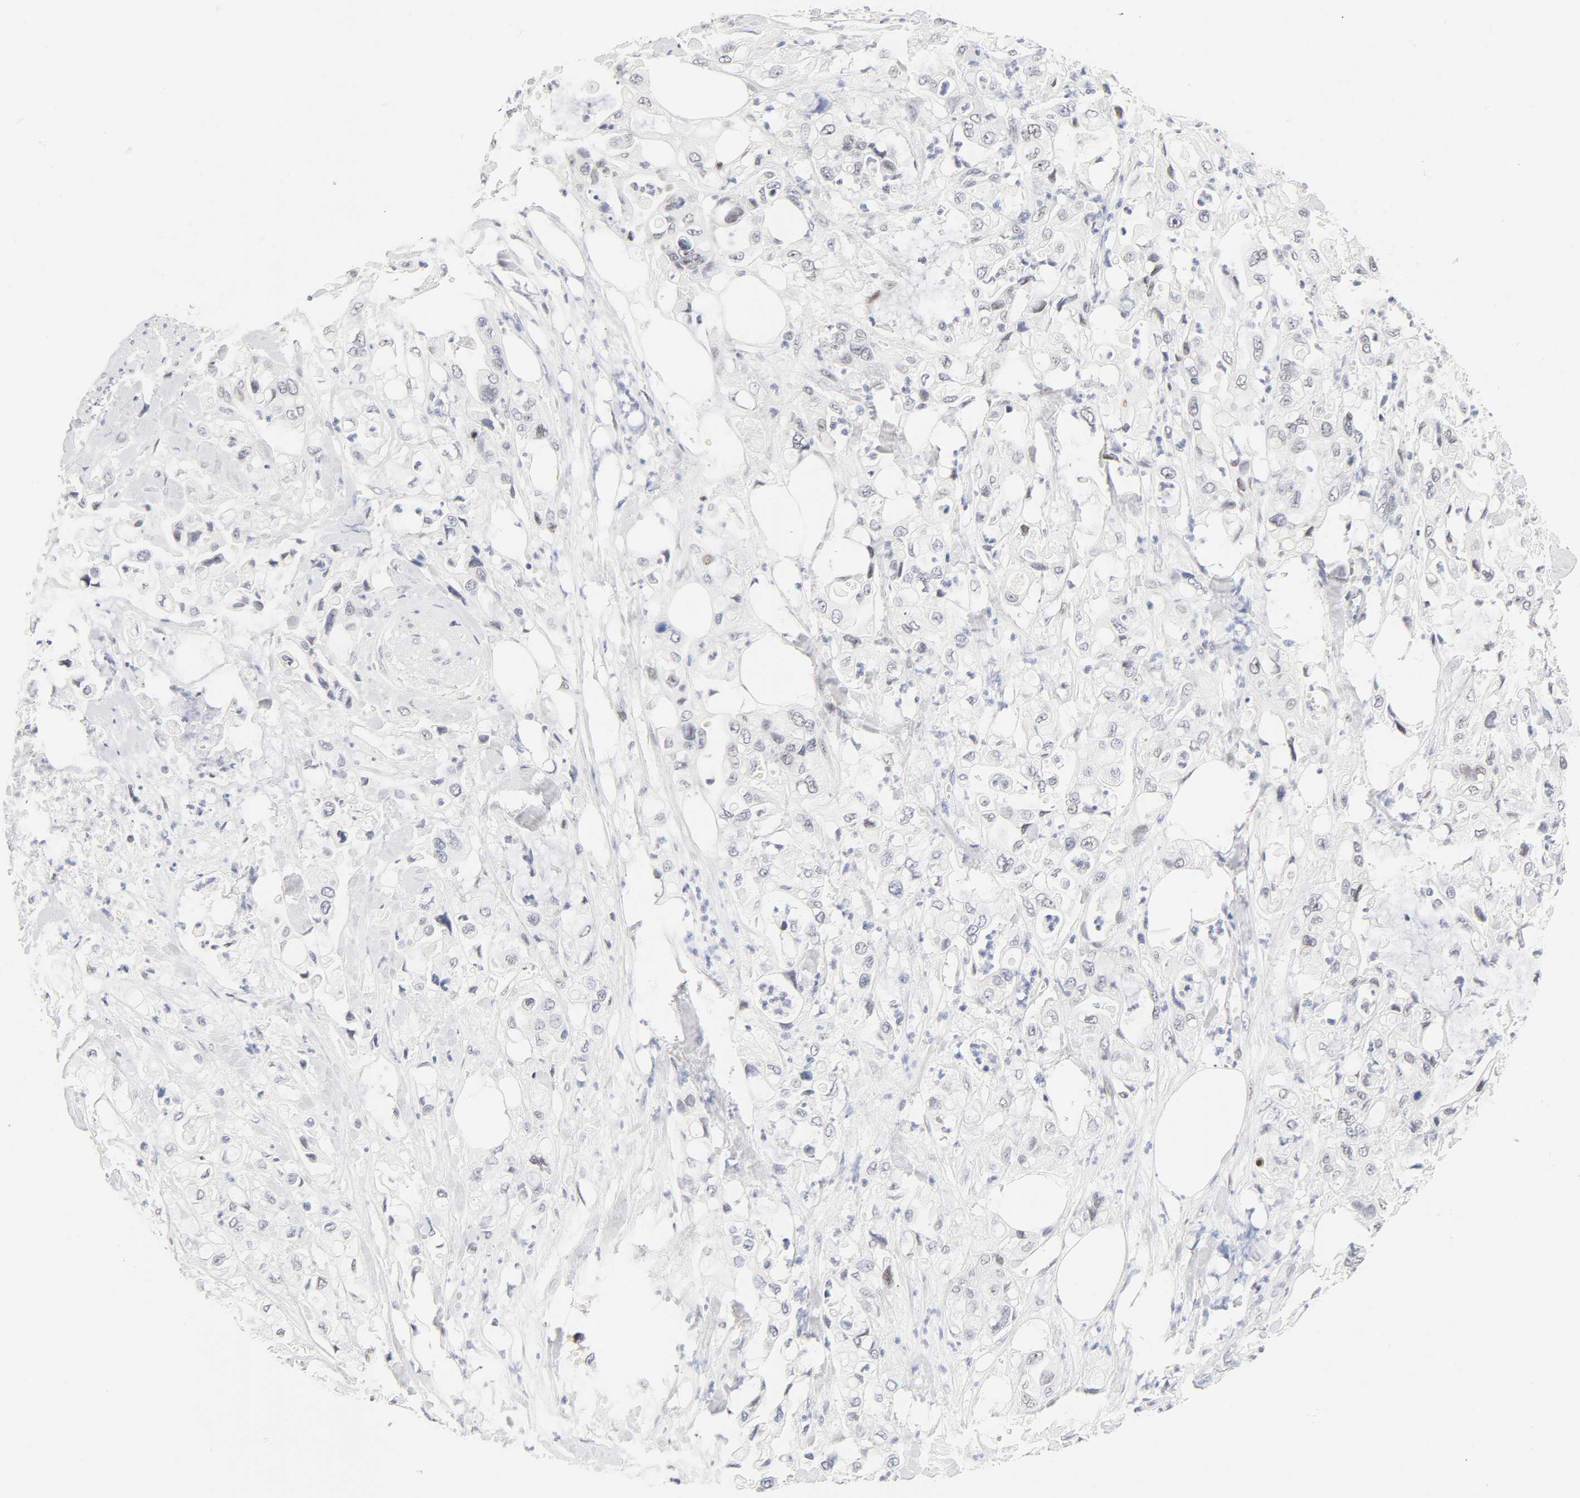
{"staining": {"intensity": "weak", "quantity": "<25%", "location": "nuclear"}, "tissue": "pancreatic cancer", "cell_type": "Tumor cells", "image_type": "cancer", "snomed": [{"axis": "morphology", "description": "Adenocarcinoma, NOS"}, {"axis": "topography", "description": "Pancreas"}], "caption": "Pancreatic cancer (adenocarcinoma) was stained to show a protein in brown. There is no significant expression in tumor cells.", "gene": "MNAT1", "patient": {"sex": "male", "age": 70}}